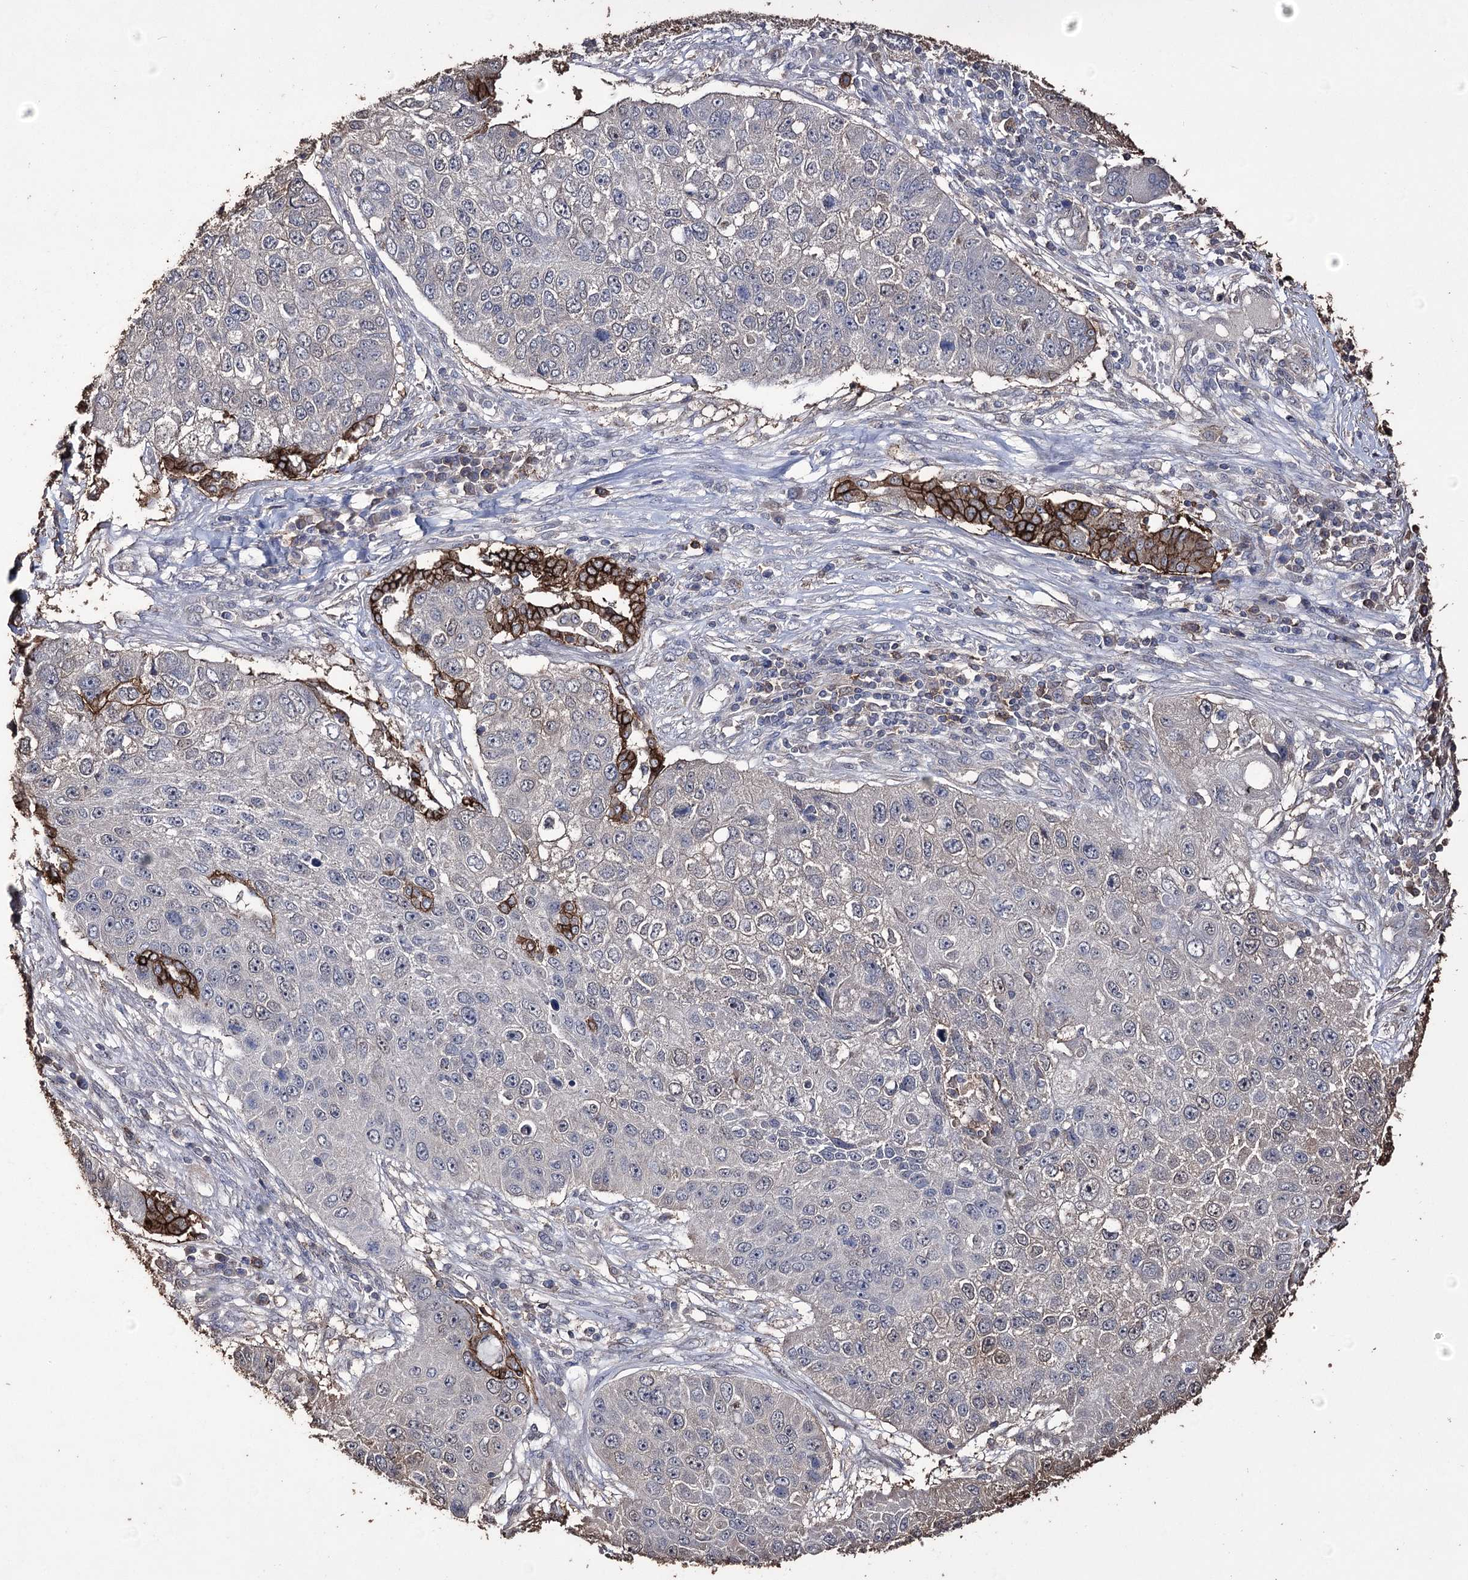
{"staining": {"intensity": "negative", "quantity": "none", "location": "none"}, "tissue": "lung cancer", "cell_type": "Tumor cells", "image_type": "cancer", "snomed": [{"axis": "morphology", "description": "Squamous cell carcinoma, NOS"}, {"axis": "topography", "description": "Lung"}], "caption": "Immunohistochemical staining of human lung cancer (squamous cell carcinoma) shows no significant staining in tumor cells.", "gene": "ZNF662", "patient": {"sex": "male", "age": 61}}